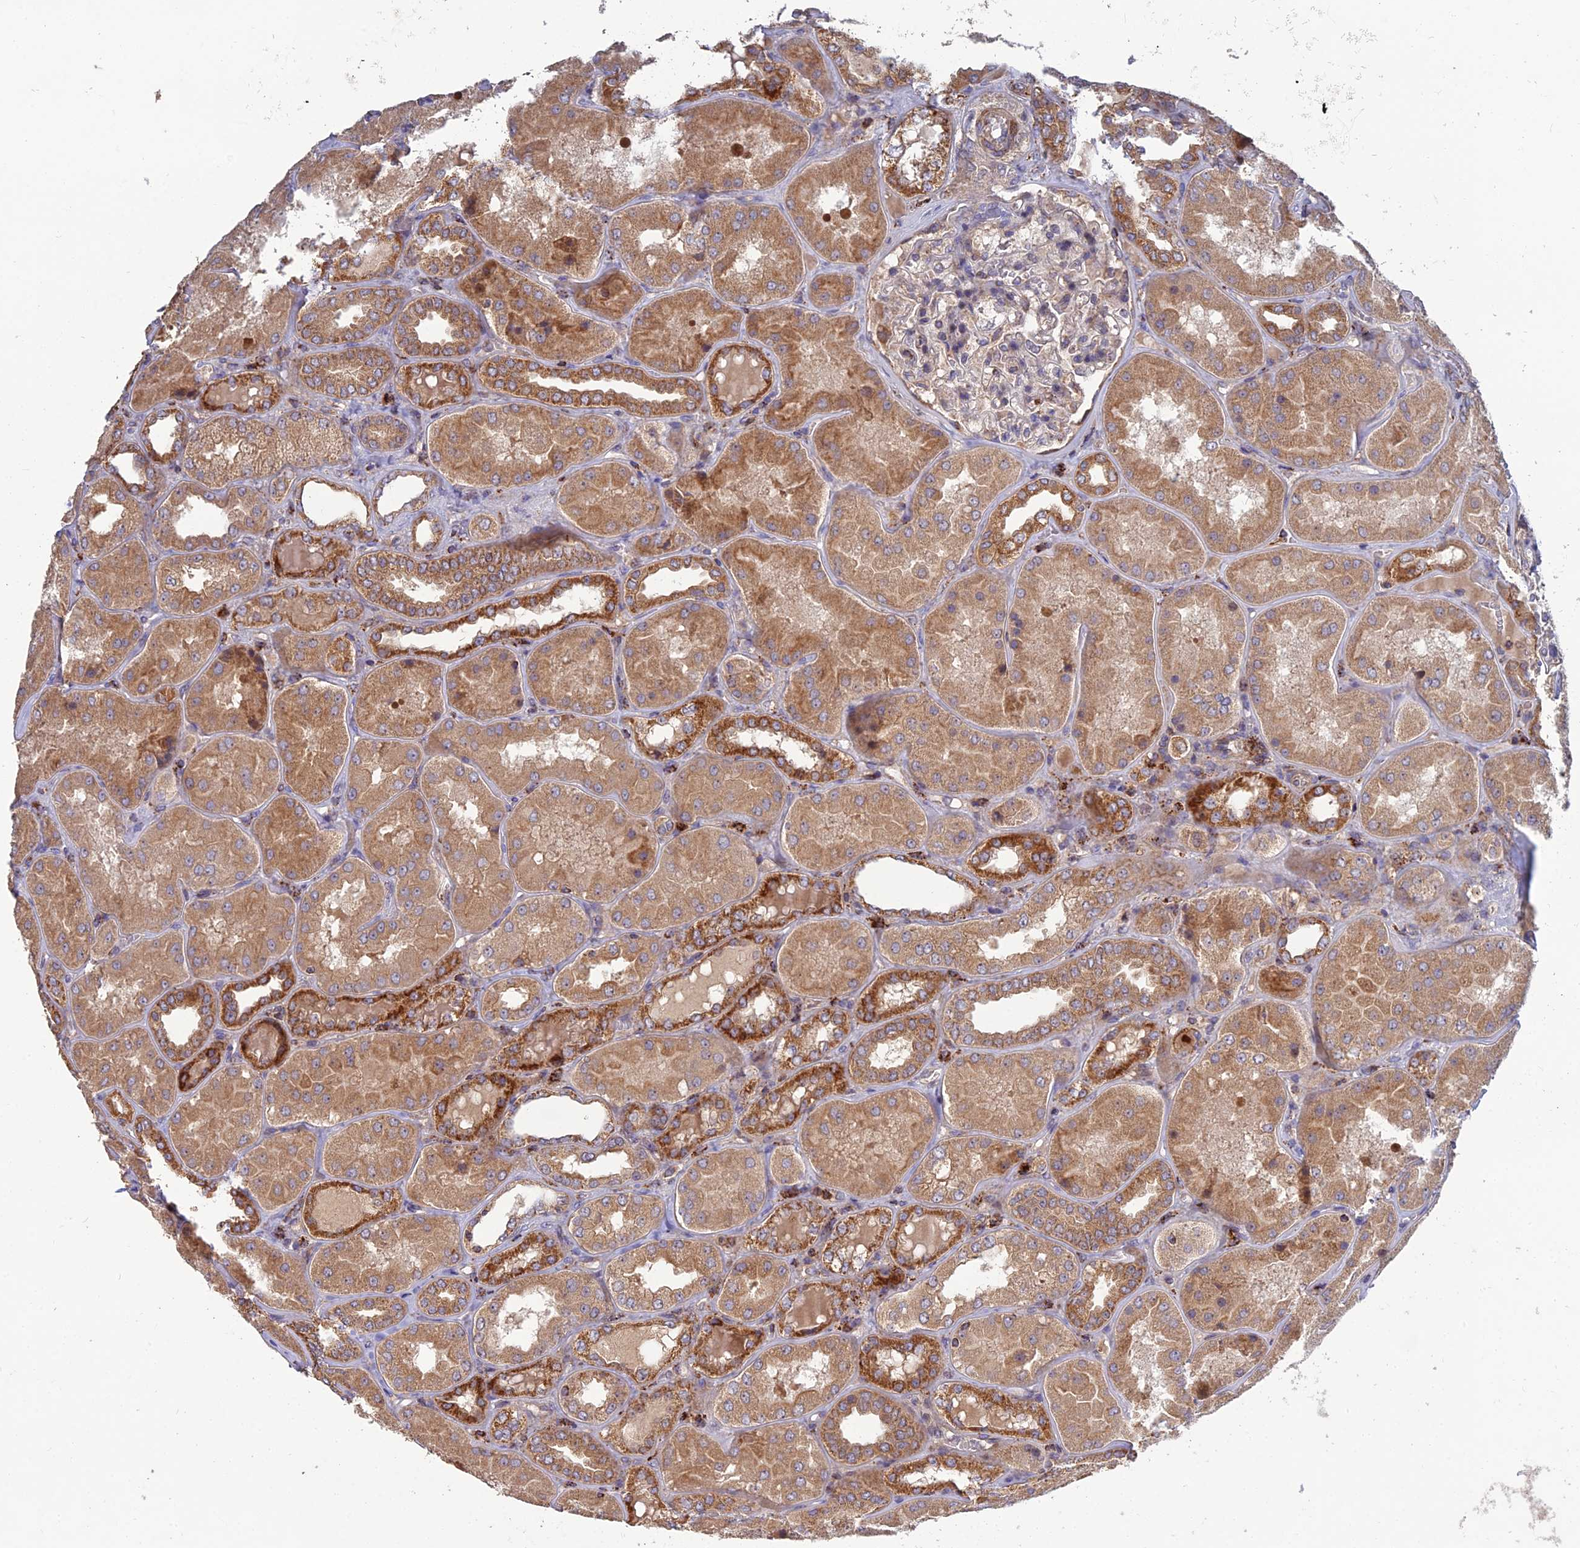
{"staining": {"intensity": "moderate", "quantity": "<25%", "location": "cytoplasmic/membranous"}, "tissue": "kidney", "cell_type": "Cells in glomeruli", "image_type": "normal", "snomed": [{"axis": "morphology", "description": "Normal tissue, NOS"}, {"axis": "topography", "description": "Kidney"}], "caption": "Immunohistochemical staining of unremarkable human kidney exhibits low levels of moderate cytoplasmic/membranous expression in about <25% of cells in glomeruli. (DAB IHC, brown staining for protein, blue staining for nuclei).", "gene": "RIC8B", "patient": {"sex": "female", "age": 56}}